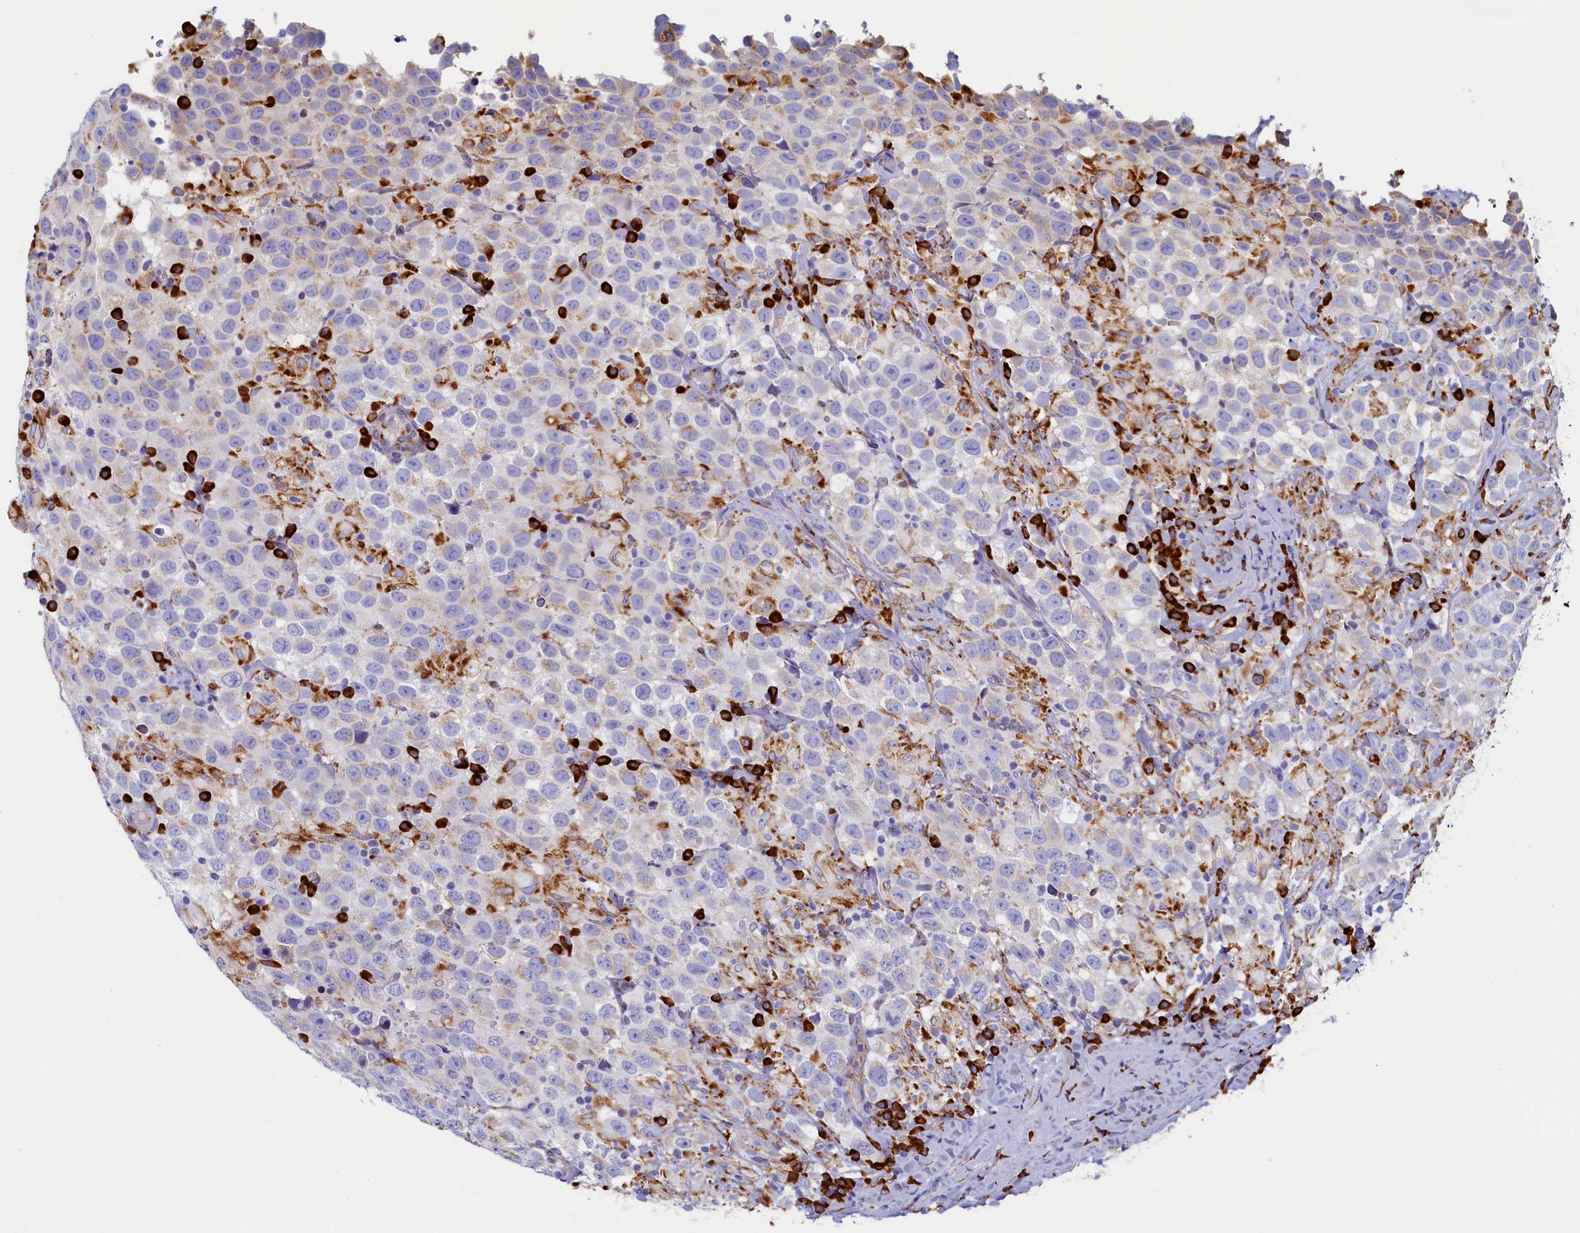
{"staining": {"intensity": "weak", "quantity": "<25%", "location": "cytoplasmic/membranous"}, "tissue": "testis cancer", "cell_type": "Tumor cells", "image_type": "cancer", "snomed": [{"axis": "morphology", "description": "Seminoma, NOS"}, {"axis": "topography", "description": "Testis"}], "caption": "An image of human testis seminoma is negative for staining in tumor cells.", "gene": "TMEM18", "patient": {"sex": "male", "age": 41}}